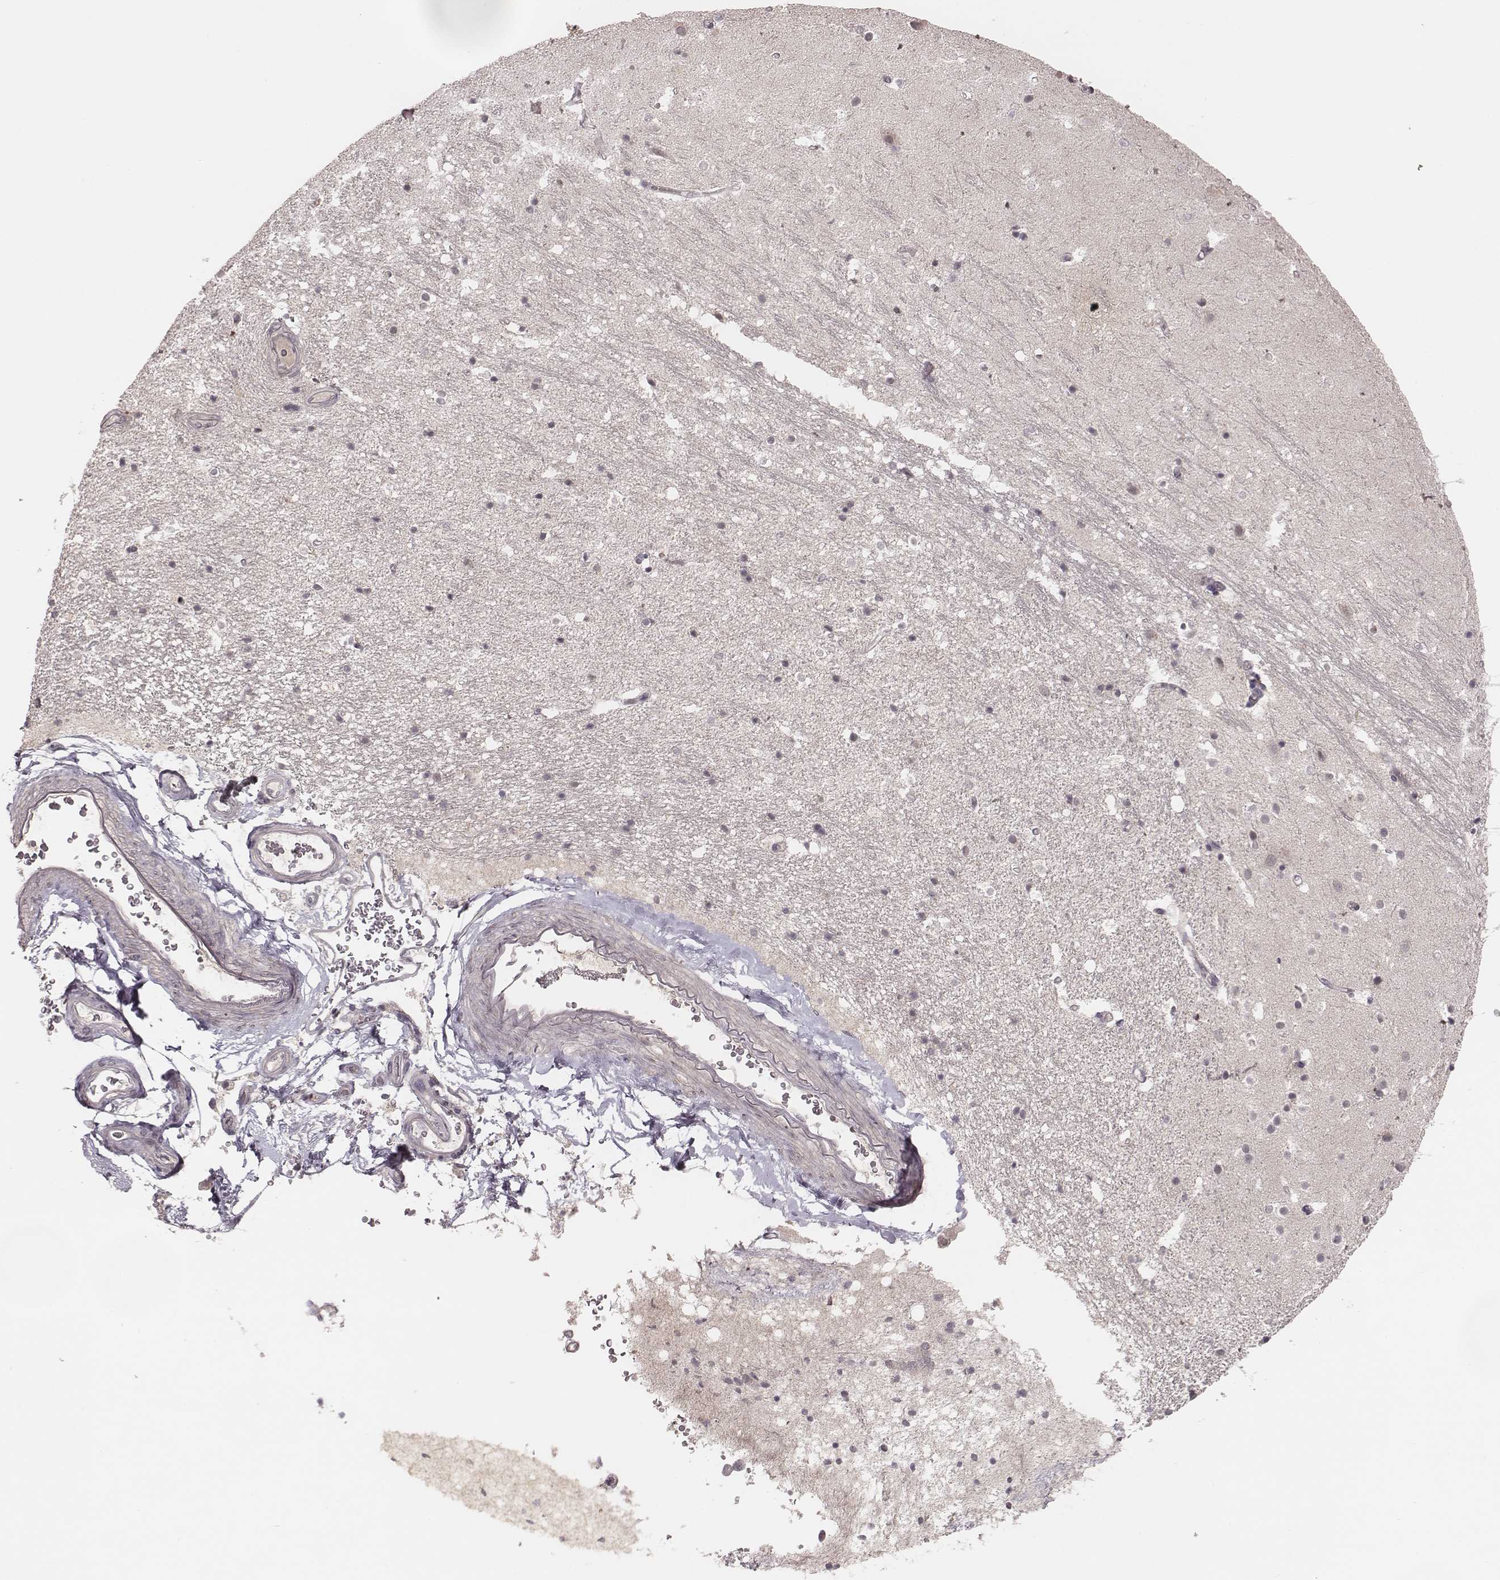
{"staining": {"intensity": "negative", "quantity": "none", "location": "none"}, "tissue": "hippocampus", "cell_type": "Glial cells", "image_type": "normal", "snomed": [{"axis": "morphology", "description": "Normal tissue, NOS"}, {"axis": "topography", "description": "Hippocampus"}], "caption": "This is a image of immunohistochemistry staining of unremarkable hippocampus, which shows no staining in glial cells. (DAB (3,3'-diaminobenzidine) immunohistochemistry (IHC) visualized using brightfield microscopy, high magnification).", "gene": "LY6K", "patient": {"sex": "male", "age": 44}}